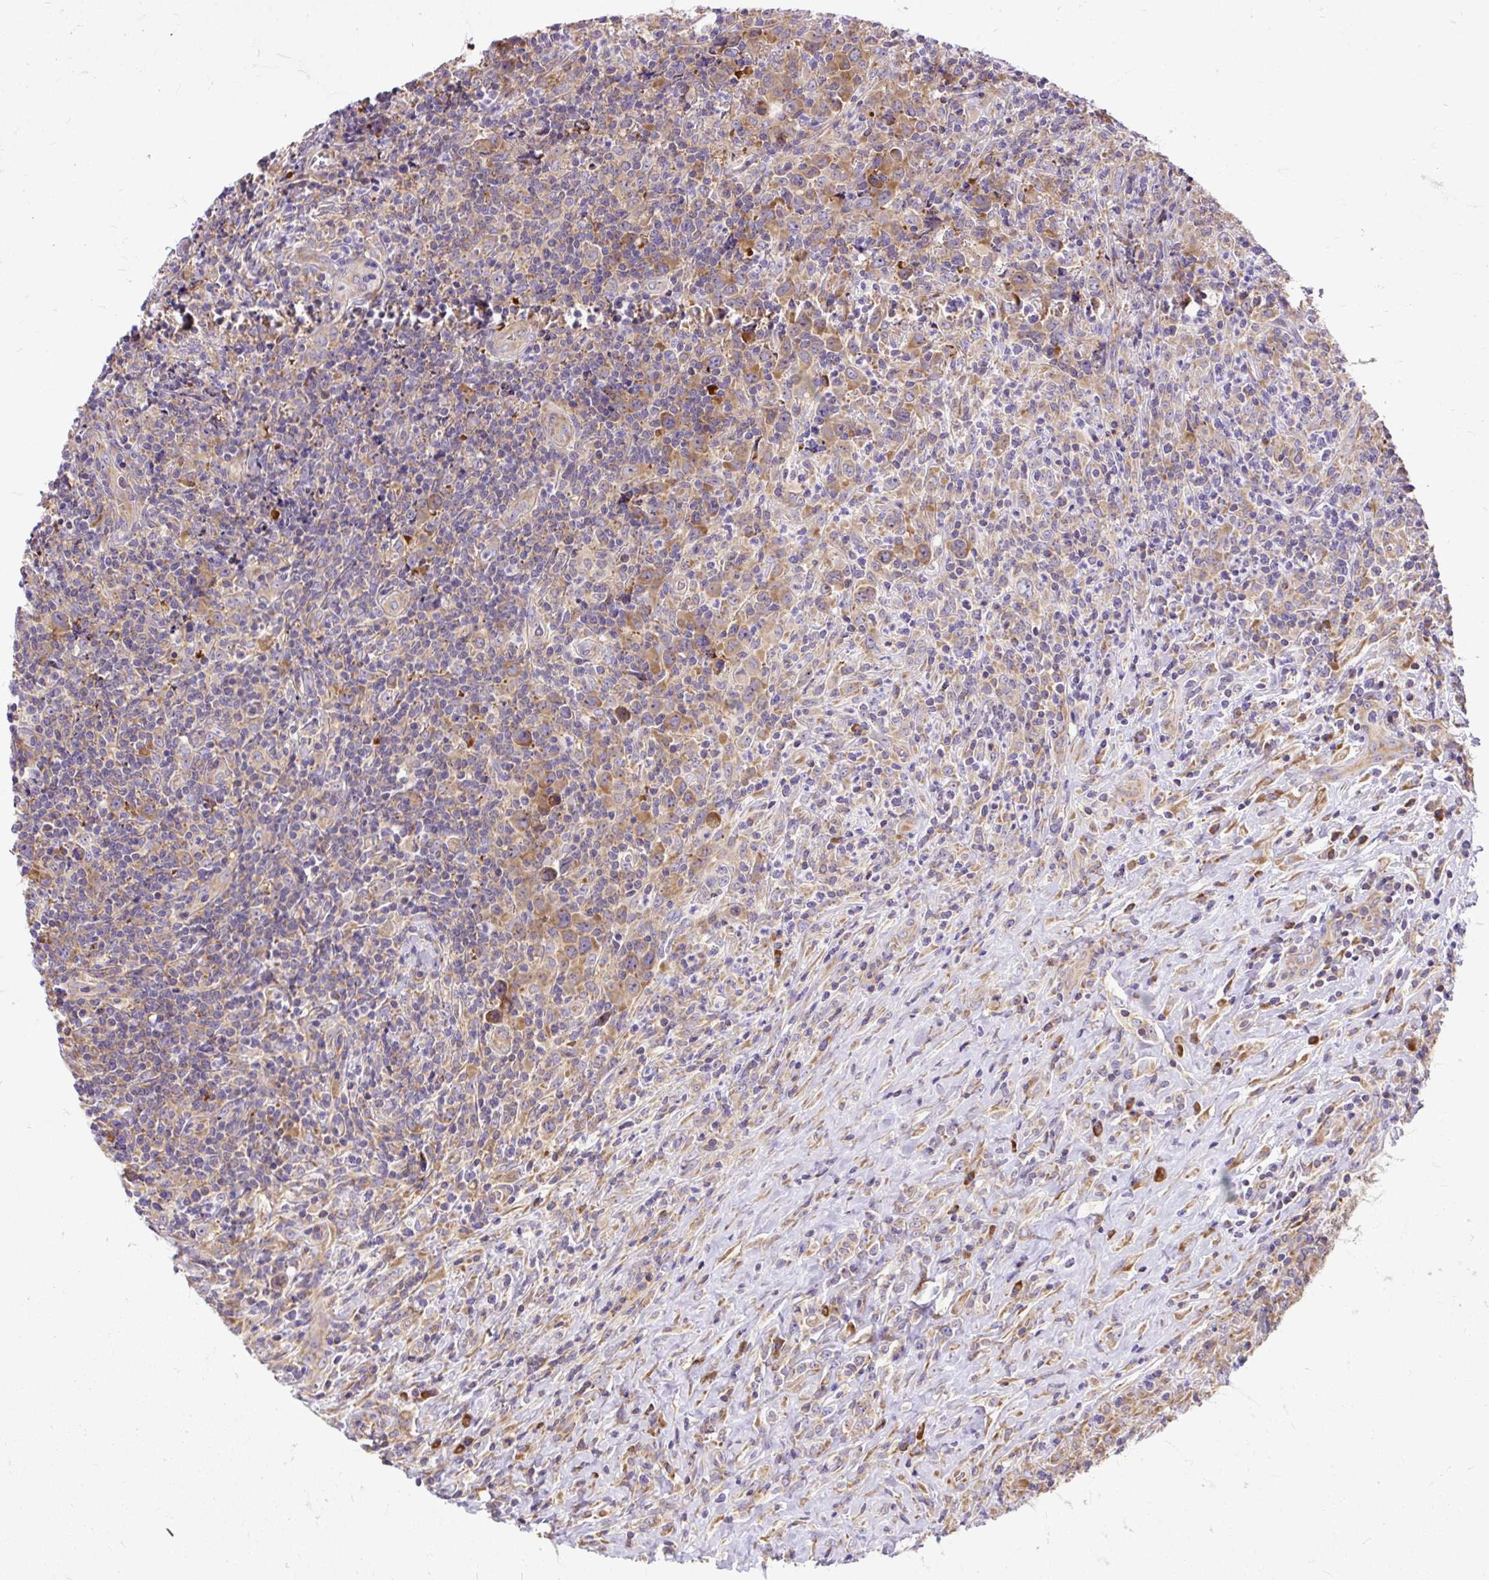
{"staining": {"intensity": "moderate", "quantity": ">75%", "location": "cytoplasmic/membranous"}, "tissue": "lymphoma", "cell_type": "Tumor cells", "image_type": "cancer", "snomed": [{"axis": "morphology", "description": "Hodgkin's disease, NOS"}, {"axis": "topography", "description": "Lymph node"}], "caption": "The micrograph shows staining of Hodgkin's disease, revealing moderate cytoplasmic/membranous protein positivity (brown color) within tumor cells.", "gene": "RPS5", "patient": {"sex": "female", "age": 18}}